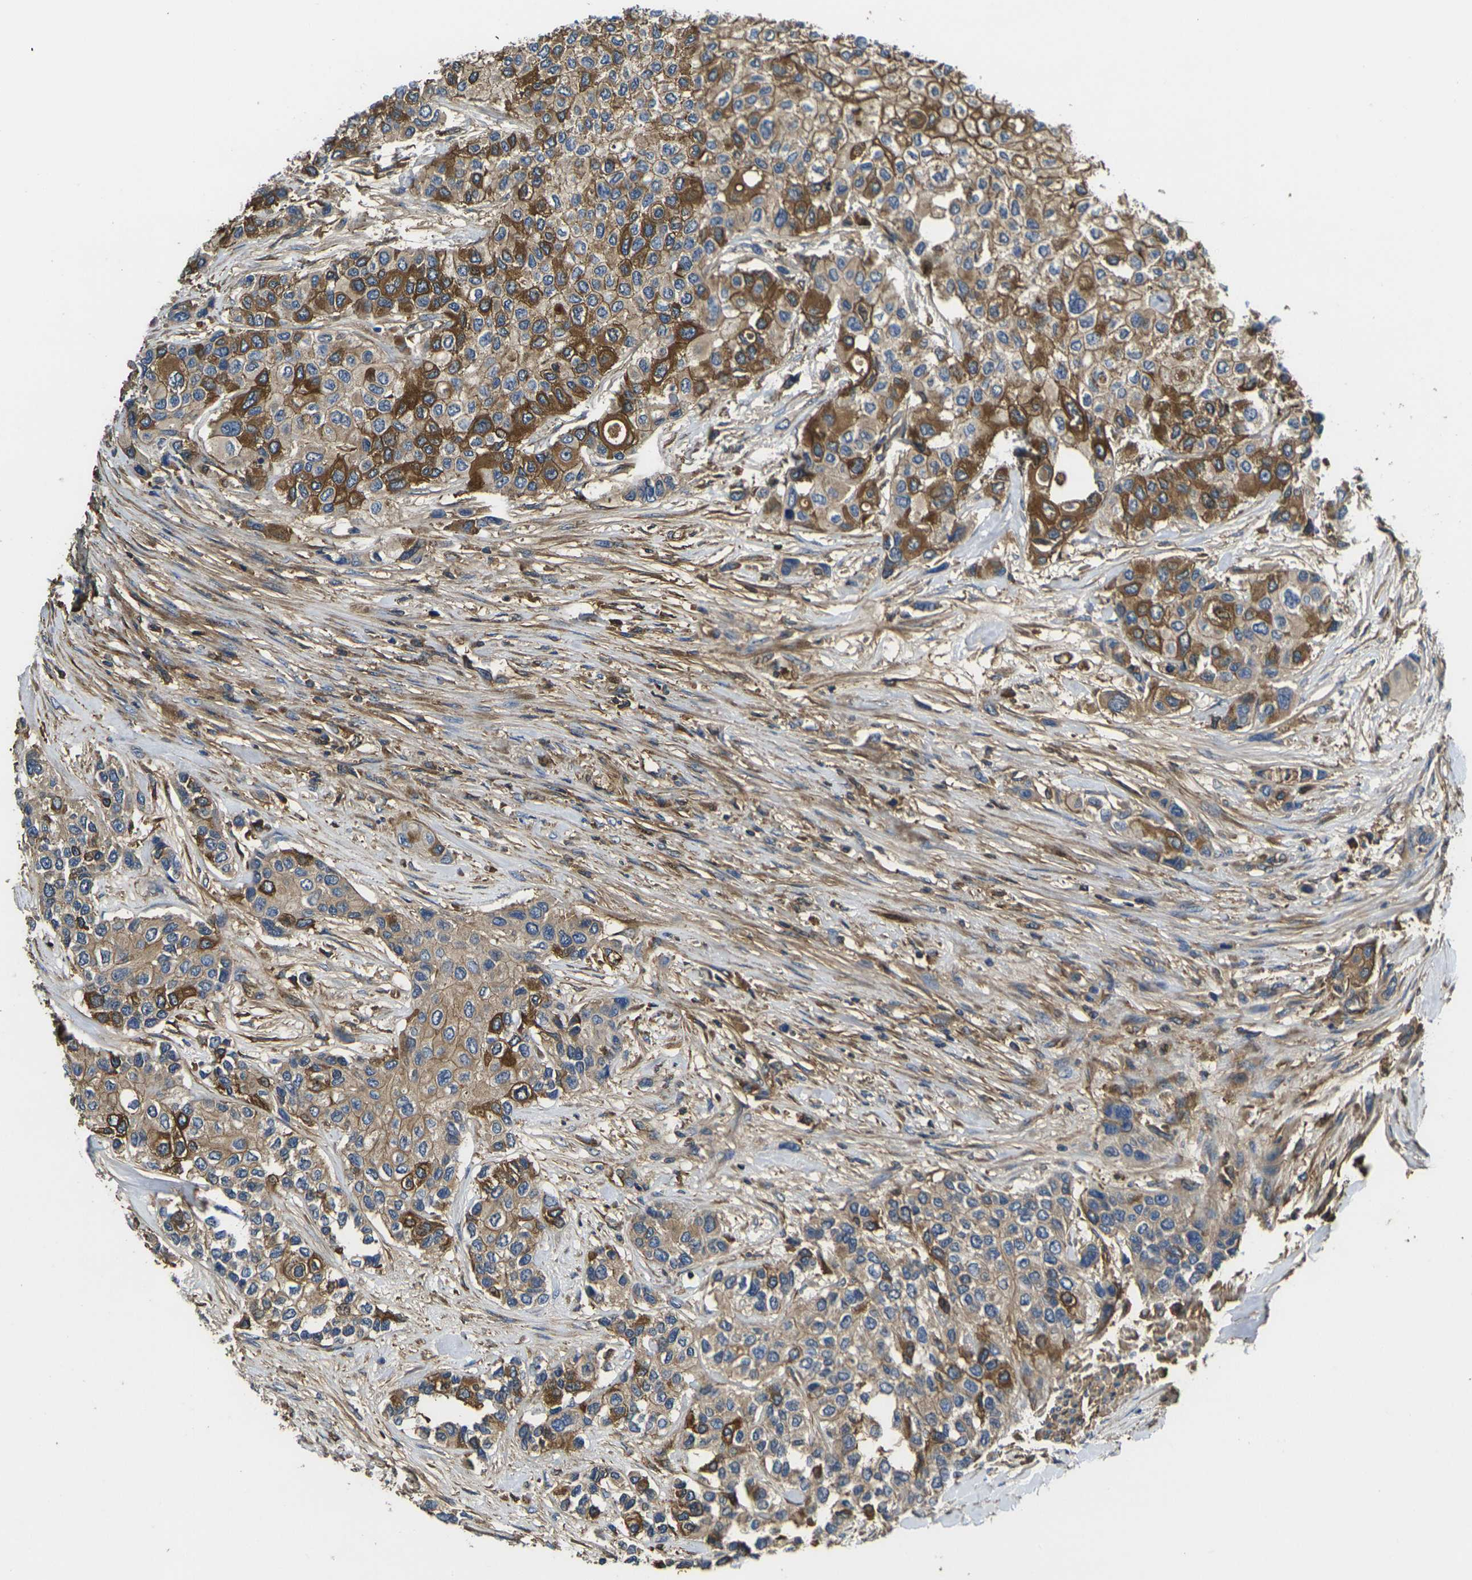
{"staining": {"intensity": "moderate", "quantity": ">75%", "location": "cytoplasmic/membranous"}, "tissue": "urothelial cancer", "cell_type": "Tumor cells", "image_type": "cancer", "snomed": [{"axis": "morphology", "description": "Urothelial carcinoma, High grade"}, {"axis": "topography", "description": "Urinary bladder"}], "caption": "IHC histopathology image of high-grade urothelial carcinoma stained for a protein (brown), which shows medium levels of moderate cytoplasmic/membranous expression in approximately >75% of tumor cells.", "gene": "HSPG2", "patient": {"sex": "female", "age": 56}}